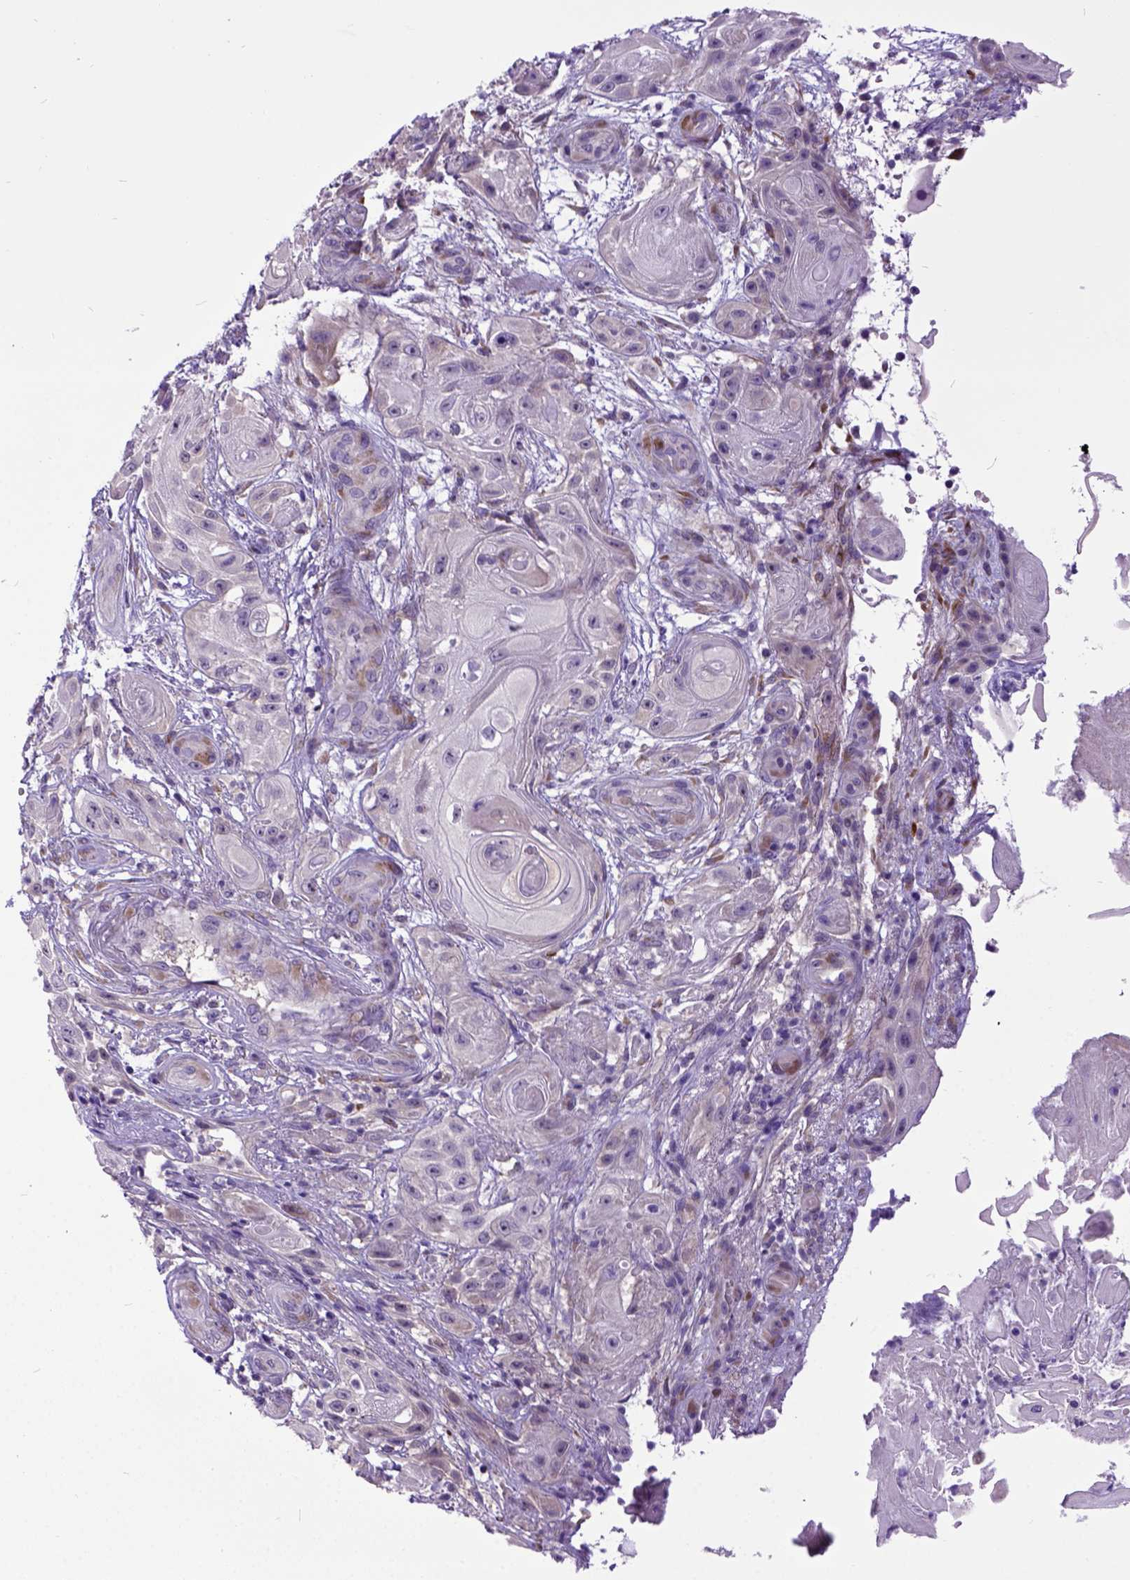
{"staining": {"intensity": "moderate", "quantity": "<25%", "location": "cytoplasmic/membranous"}, "tissue": "skin cancer", "cell_type": "Tumor cells", "image_type": "cancer", "snomed": [{"axis": "morphology", "description": "Squamous cell carcinoma, NOS"}, {"axis": "topography", "description": "Skin"}], "caption": "A histopathology image of skin cancer stained for a protein demonstrates moderate cytoplasmic/membranous brown staining in tumor cells.", "gene": "NEK5", "patient": {"sex": "male", "age": 62}}